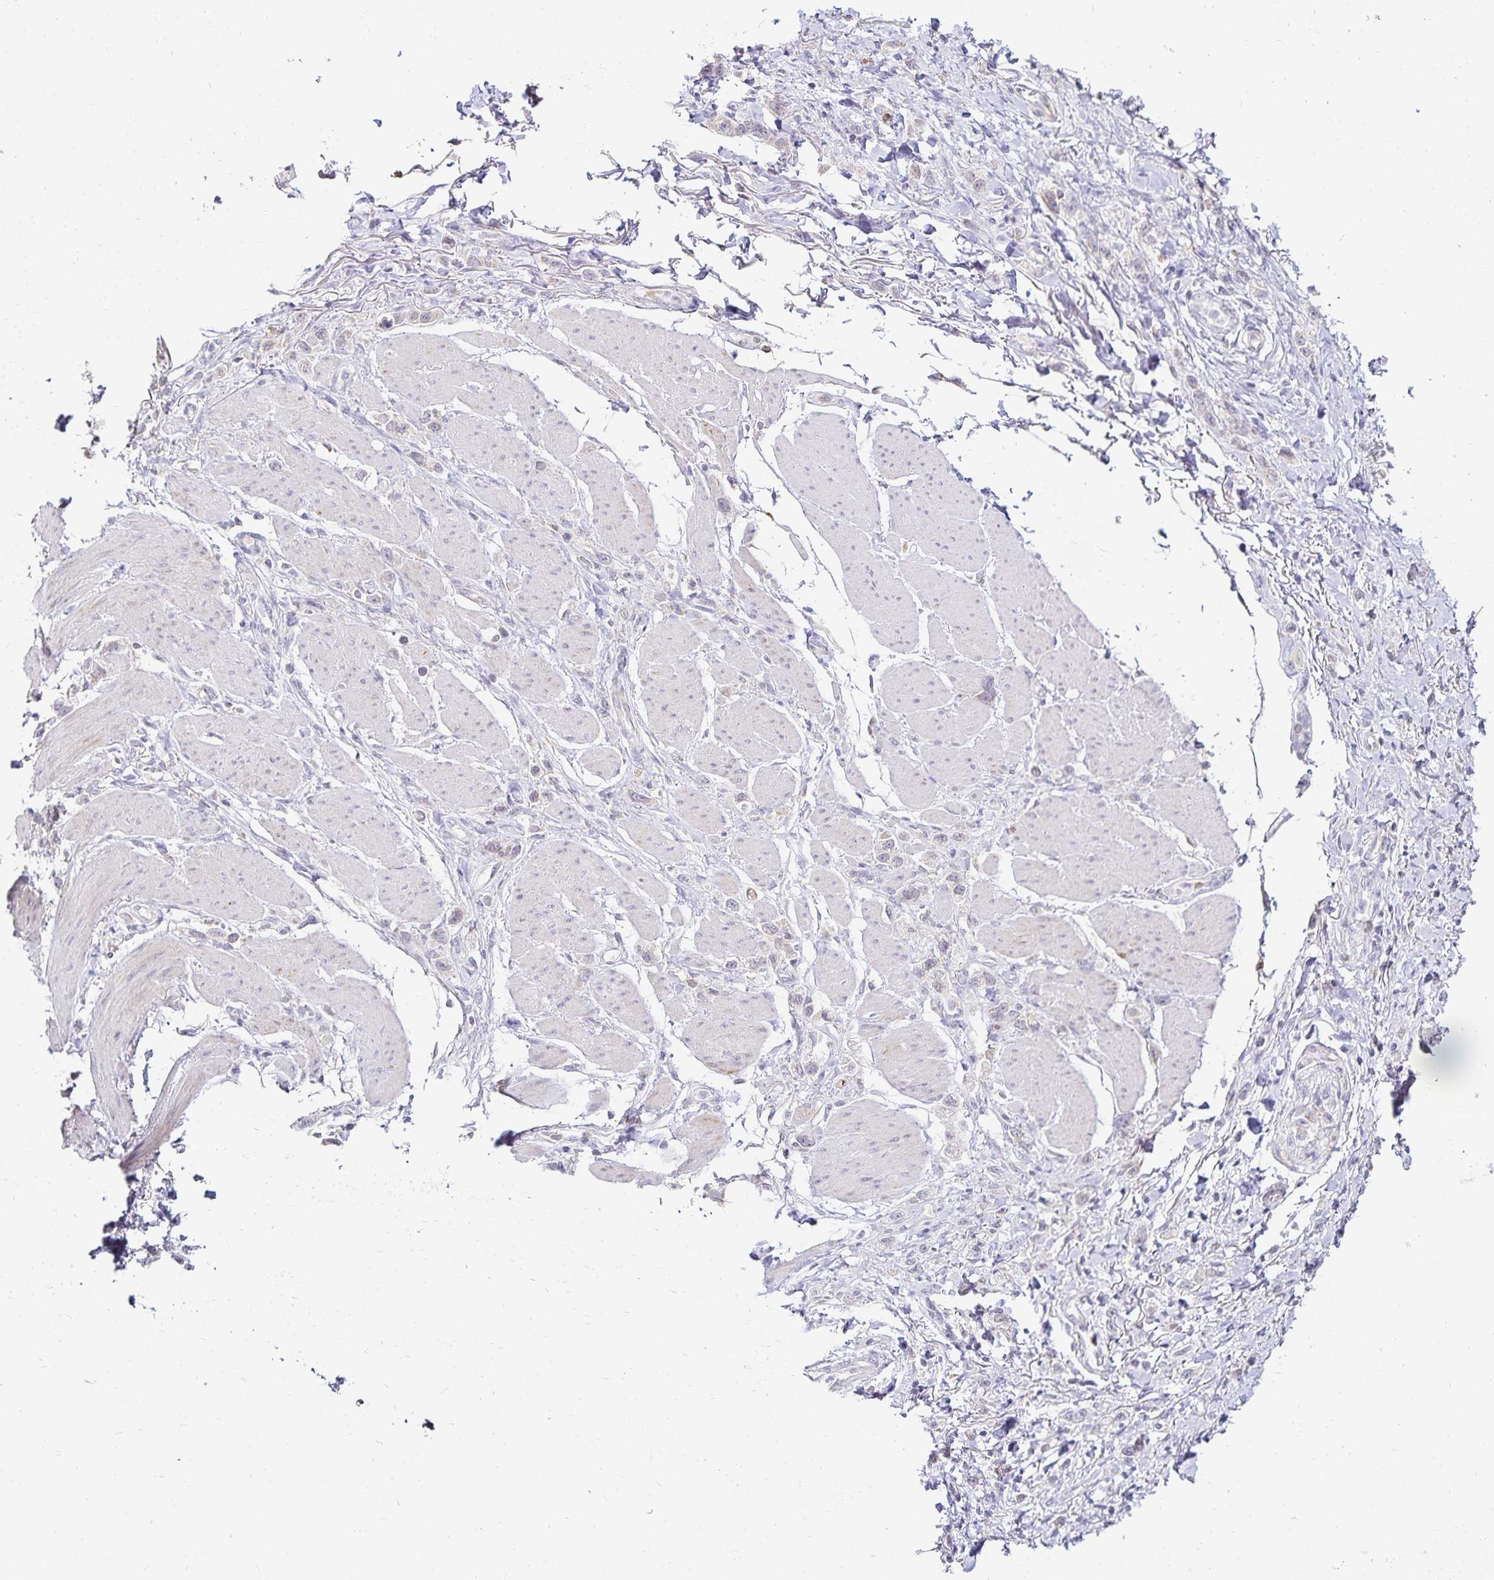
{"staining": {"intensity": "negative", "quantity": "none", "location": "none"}, "tissue": "stomach cancer", "cell_type": "Tumor cells", "image_type": "cancer", "snomed": [{"axis": "morphology", "description": "Adenocarcinoma, NOS"}, {"axis": "topography", "description": "Stomach"}], "caption": "Immunohistochemical staining of human stomach cancer (adenocarcinoma) reveals no significant staining in tumor cells.", "gene": "GP2", "patient": {"sex": "female", "age": 65}}